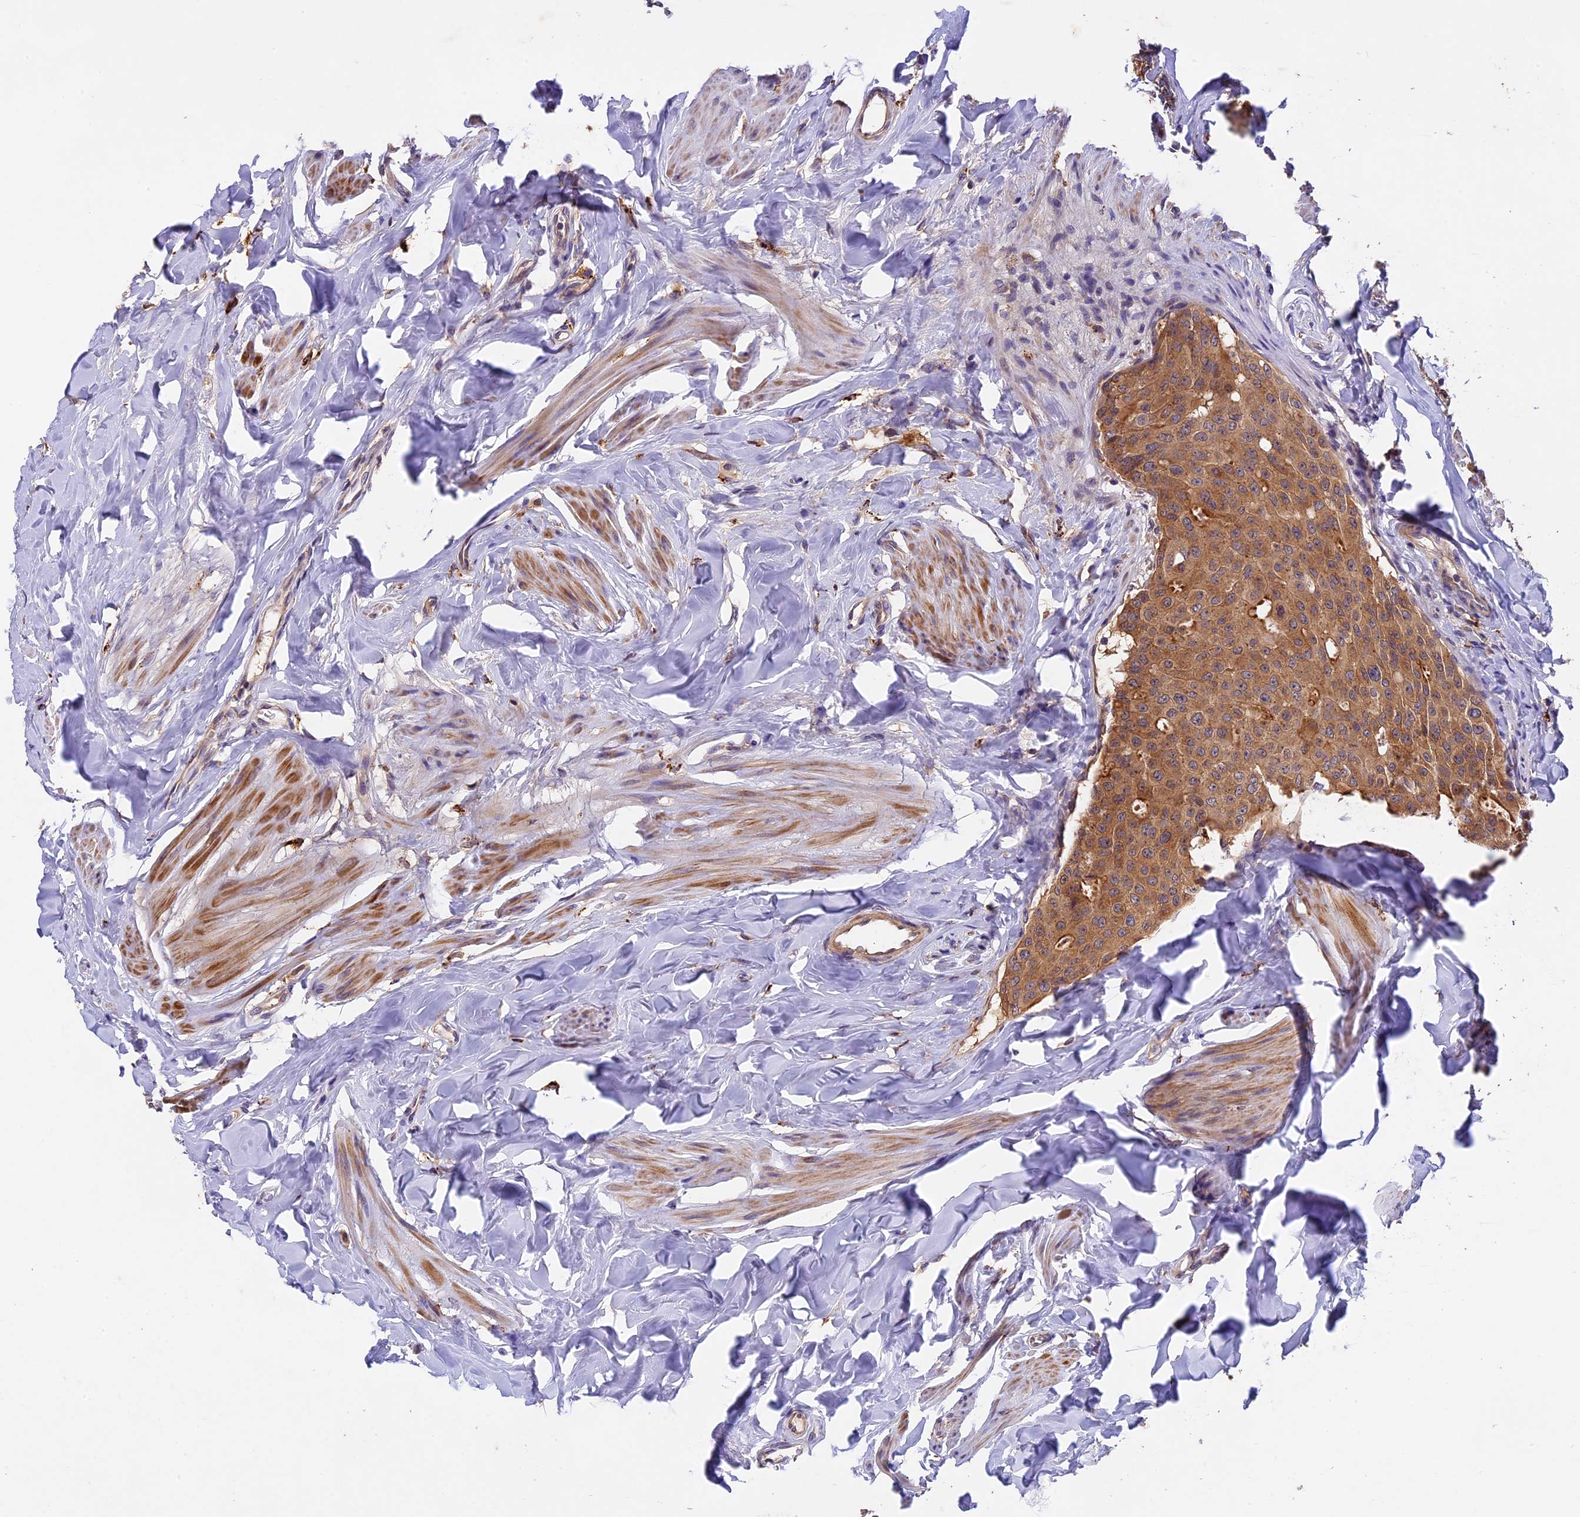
{"staining": {"intensity": "moderate", "quantity": ">75%", "location": "cytoplasmic/membranous"}, "tissue": "breast cancer", "cell_type": "Tumor cells", "image_type": "cancer", "snomed": [{"axis": "morphology", "description": "Duct carcinoma"}, {"axis": "topography", "description": "Breast"}], "caption": "Immunohistochemical staining of breast cancer (invasive ductal carcinoma) demonstrates medium levels of moderate cytoplasmic/membranous positivity in about >75% of tumor cells. Using DAB (brown) and hematoxylin (blue) stains, captured at high magnification using brightfield microscopy.", "gene": "COPE", "patient": {"sex": "female", "age": 40}}